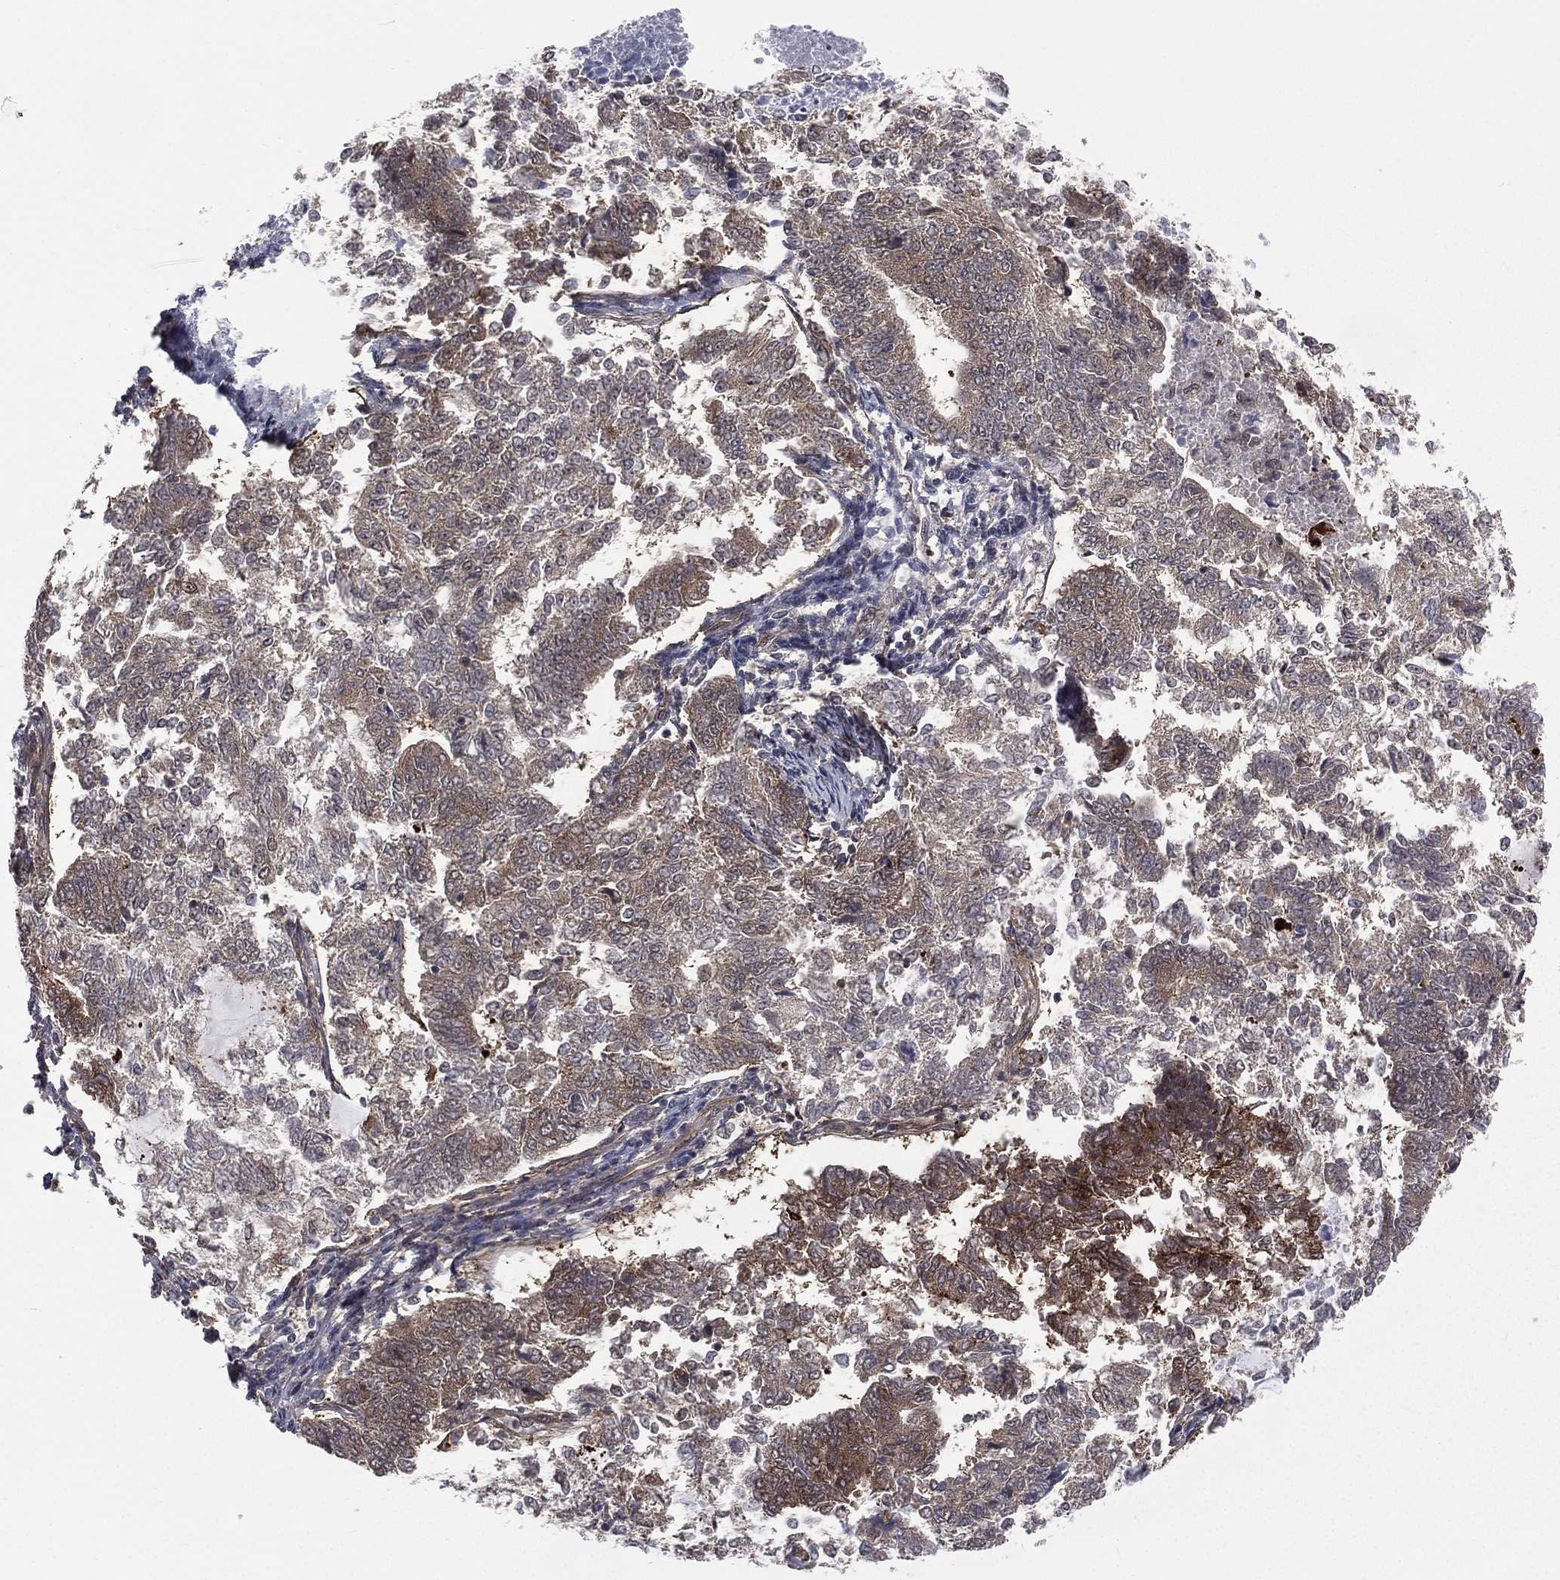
{"staining": {"intensity": "weak", "quantity": "25%-75%", "location": "cytoplasmic/membranous"}, "tissue": "endometrial cancer", "cell_type": "Tumor cells", "image_type": "cancer", "snomed": [{"axis": "morphology", "description": "Adenocarcinoma, NOS"}, {"axis": "topography", "description": "Endometrium"}], "caption": "Protein staining displays weak cytoplasmic/membranous expression in about 25%-75% of tumor cells in endometrial adenocarcinoma.", "gene": "ARL3", "patient": {"sex": "female", "age": 65}}